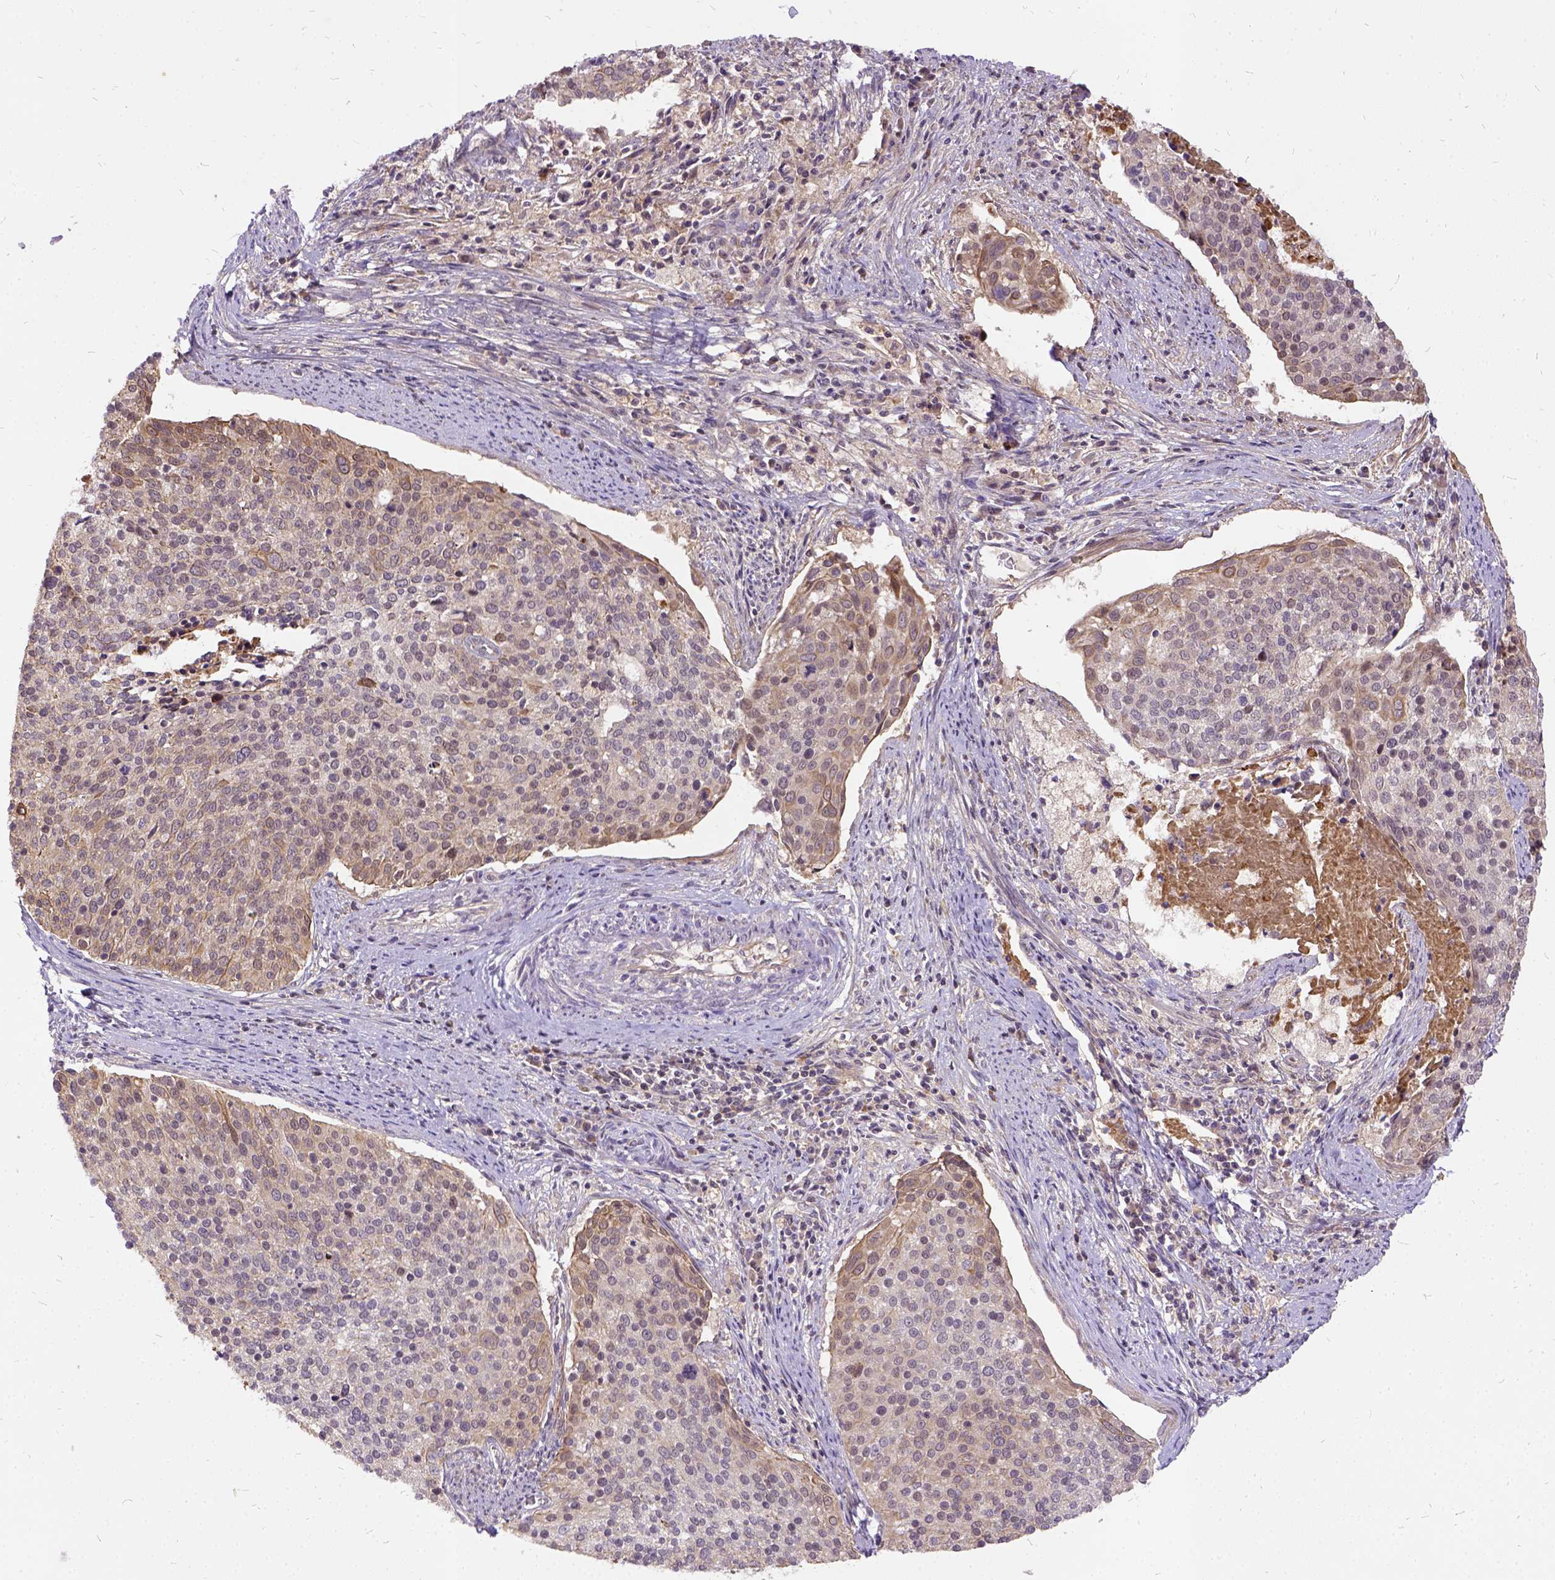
{"staining": {"intensity": "moderate", "quantity": ">75%", "location": "cytoplasmic/membranous"}, "tissue": "cervical cancer", "cell_type": "Tumor cells", "image_type": "cancer", "snomed": [{"axis": "morphology", "description": "Squamous cell carcinoma, NOS"}, {"axis": "topography", "description": "Cervix"}], "caption": "A micrograph showing moderate cytoplasmic/membranous expression in approximately >75% of tumor cells in cervical squamous cell carcinoma, as visualized by brown immunohistochemical staining.", "gene": "ILRUN", "patient": {"sex": "female", "age": 39}}